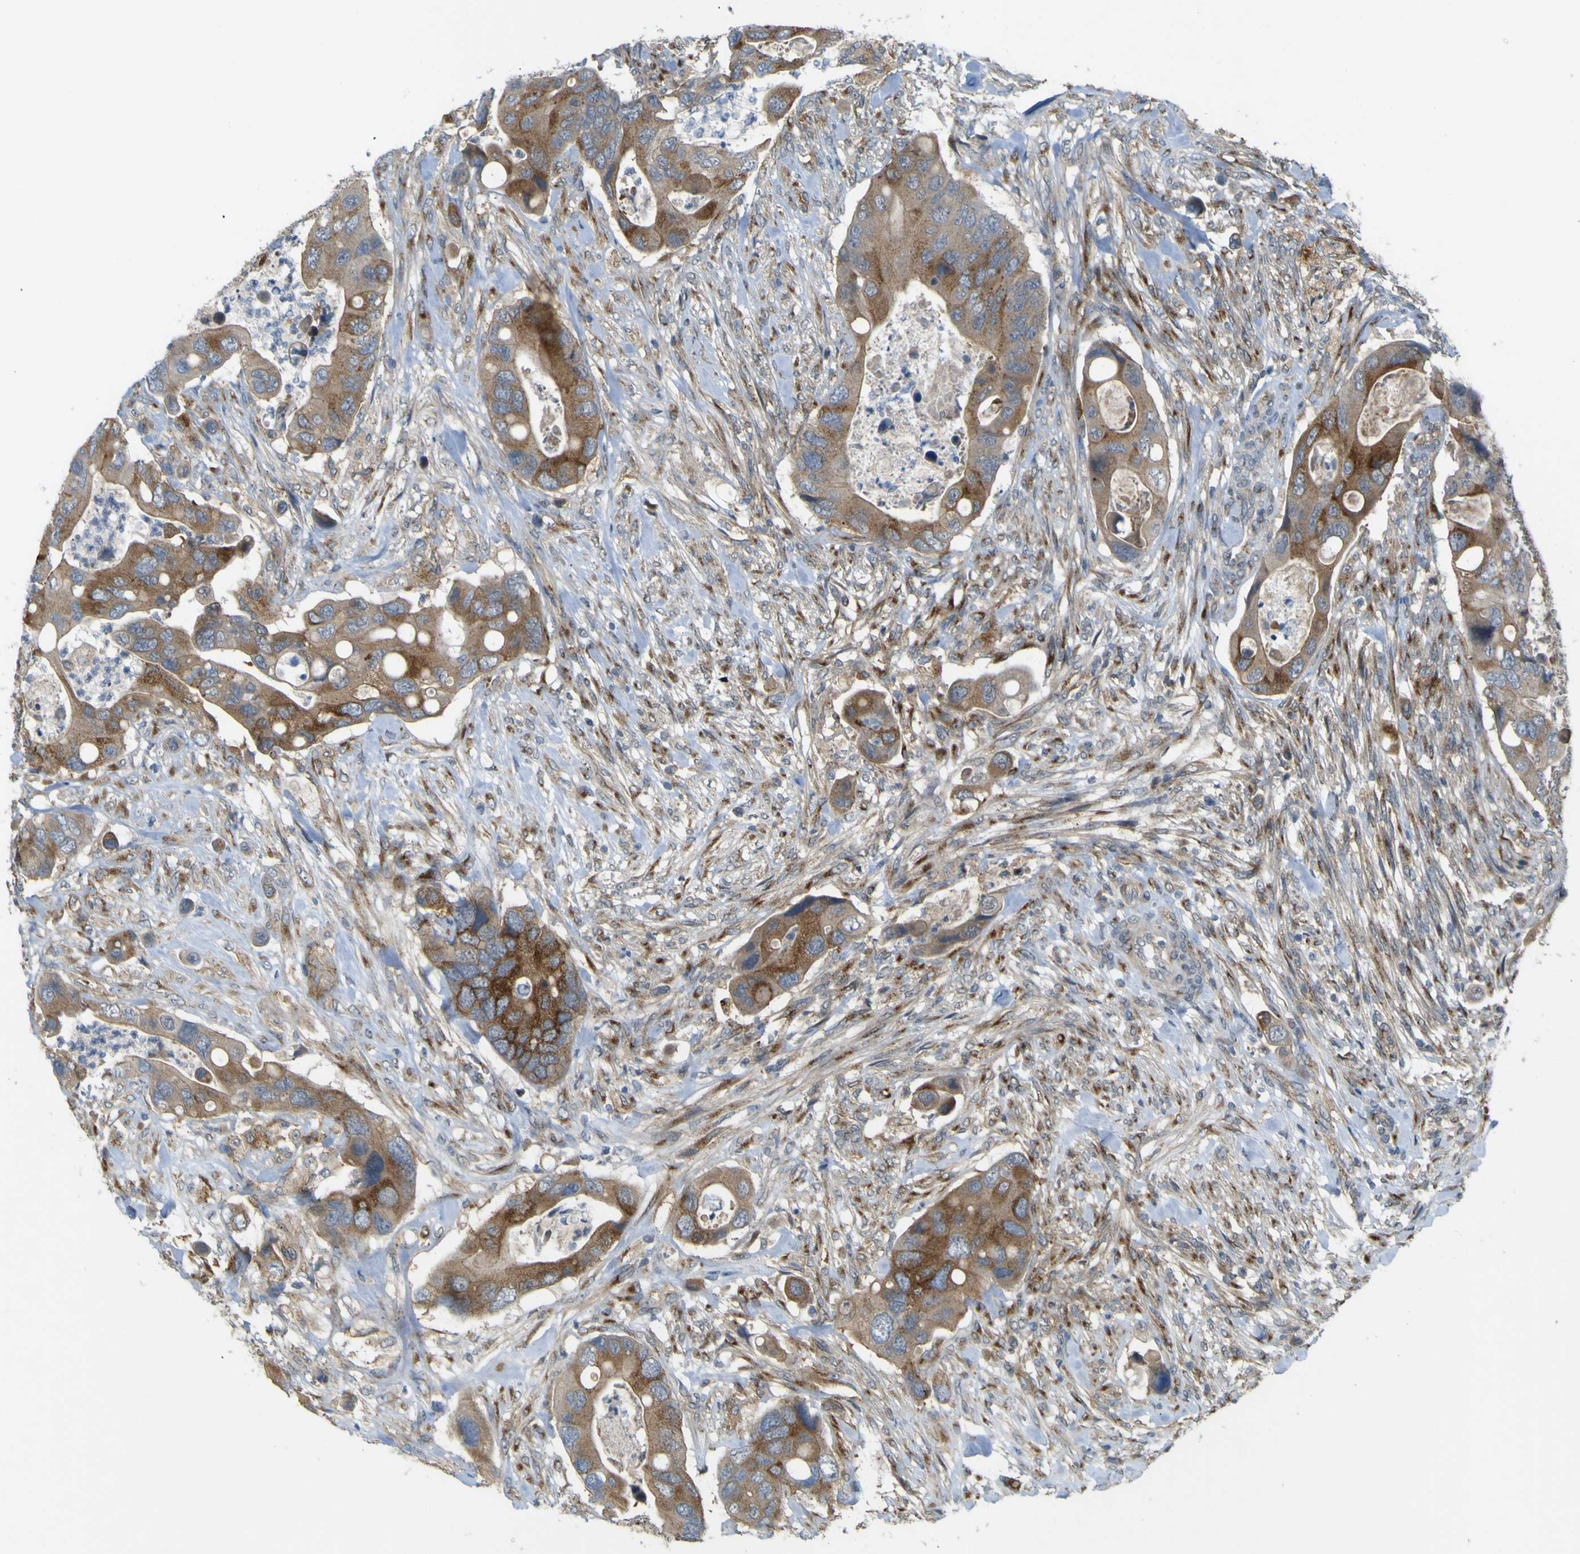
{"staining": {"intensity": "moderate", "quantity": ">75%", "location": "cytoplasmic/membranous"}, "tissue": "colorectal cancer", "cell_type": "Tumor cells", "image_type": "cancer", "snomed": [{"axis": "morphology", "description": "Adenocarcinoma, NOS"}, {"axis": "topography", "description": "Rectum"}], "caption": "Immunohistochemical staining of human adenocarcinoma (colorectal) displays medium levels of moderate cytoplasmic/membranous staining in about >75% of tumor cells.", "gene": "IGF2R", "patient": {"sex": "female", "age": 57}}